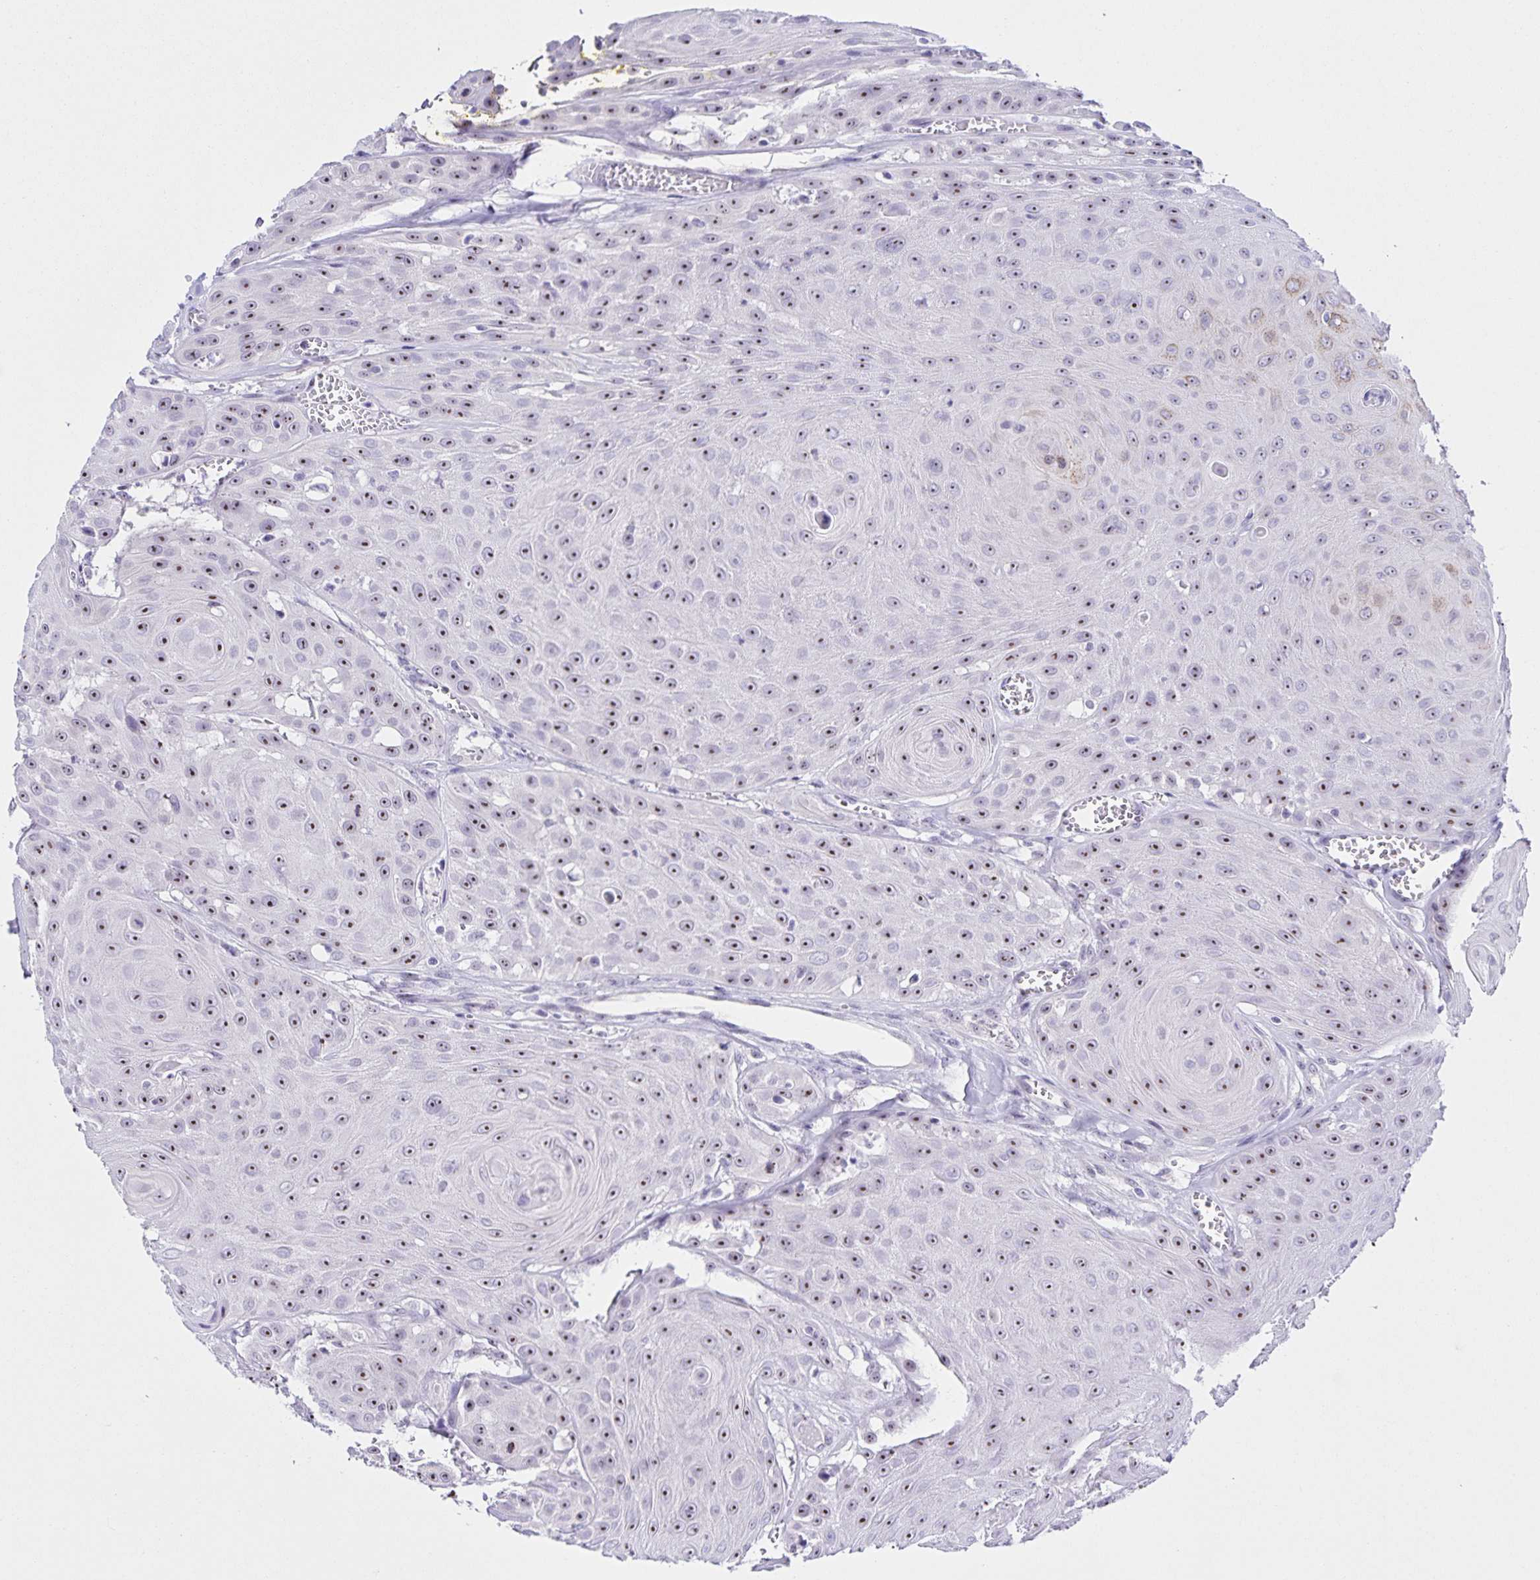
{"staining": {"intensity": "moderate", "quantity": ">75%", "location": "nuclear"}, "tissue": "head and neck cancer", "cell_type": "Tumor cells", "image_type": "cancer", "snomed": [{"axis": "morphology", "description": "Squamous cell carcinoma, NOS"}, {"axis": "topography", "description": "Oral tissue"}, {"axis": "topography", "description": "Head-Neck"}], "caption": "The photomicrograph reveals staining of squamous cell carcinoma (head and neck), revealing moderate nuclear protein staining (brown color) within tumor cells. (DAB (3,3'-diaminobenzidine) = brown stain, brightfield microscopy at high magnification).", "gene": "FAM170A", "patient": {"sex": "male", "age": 81}}